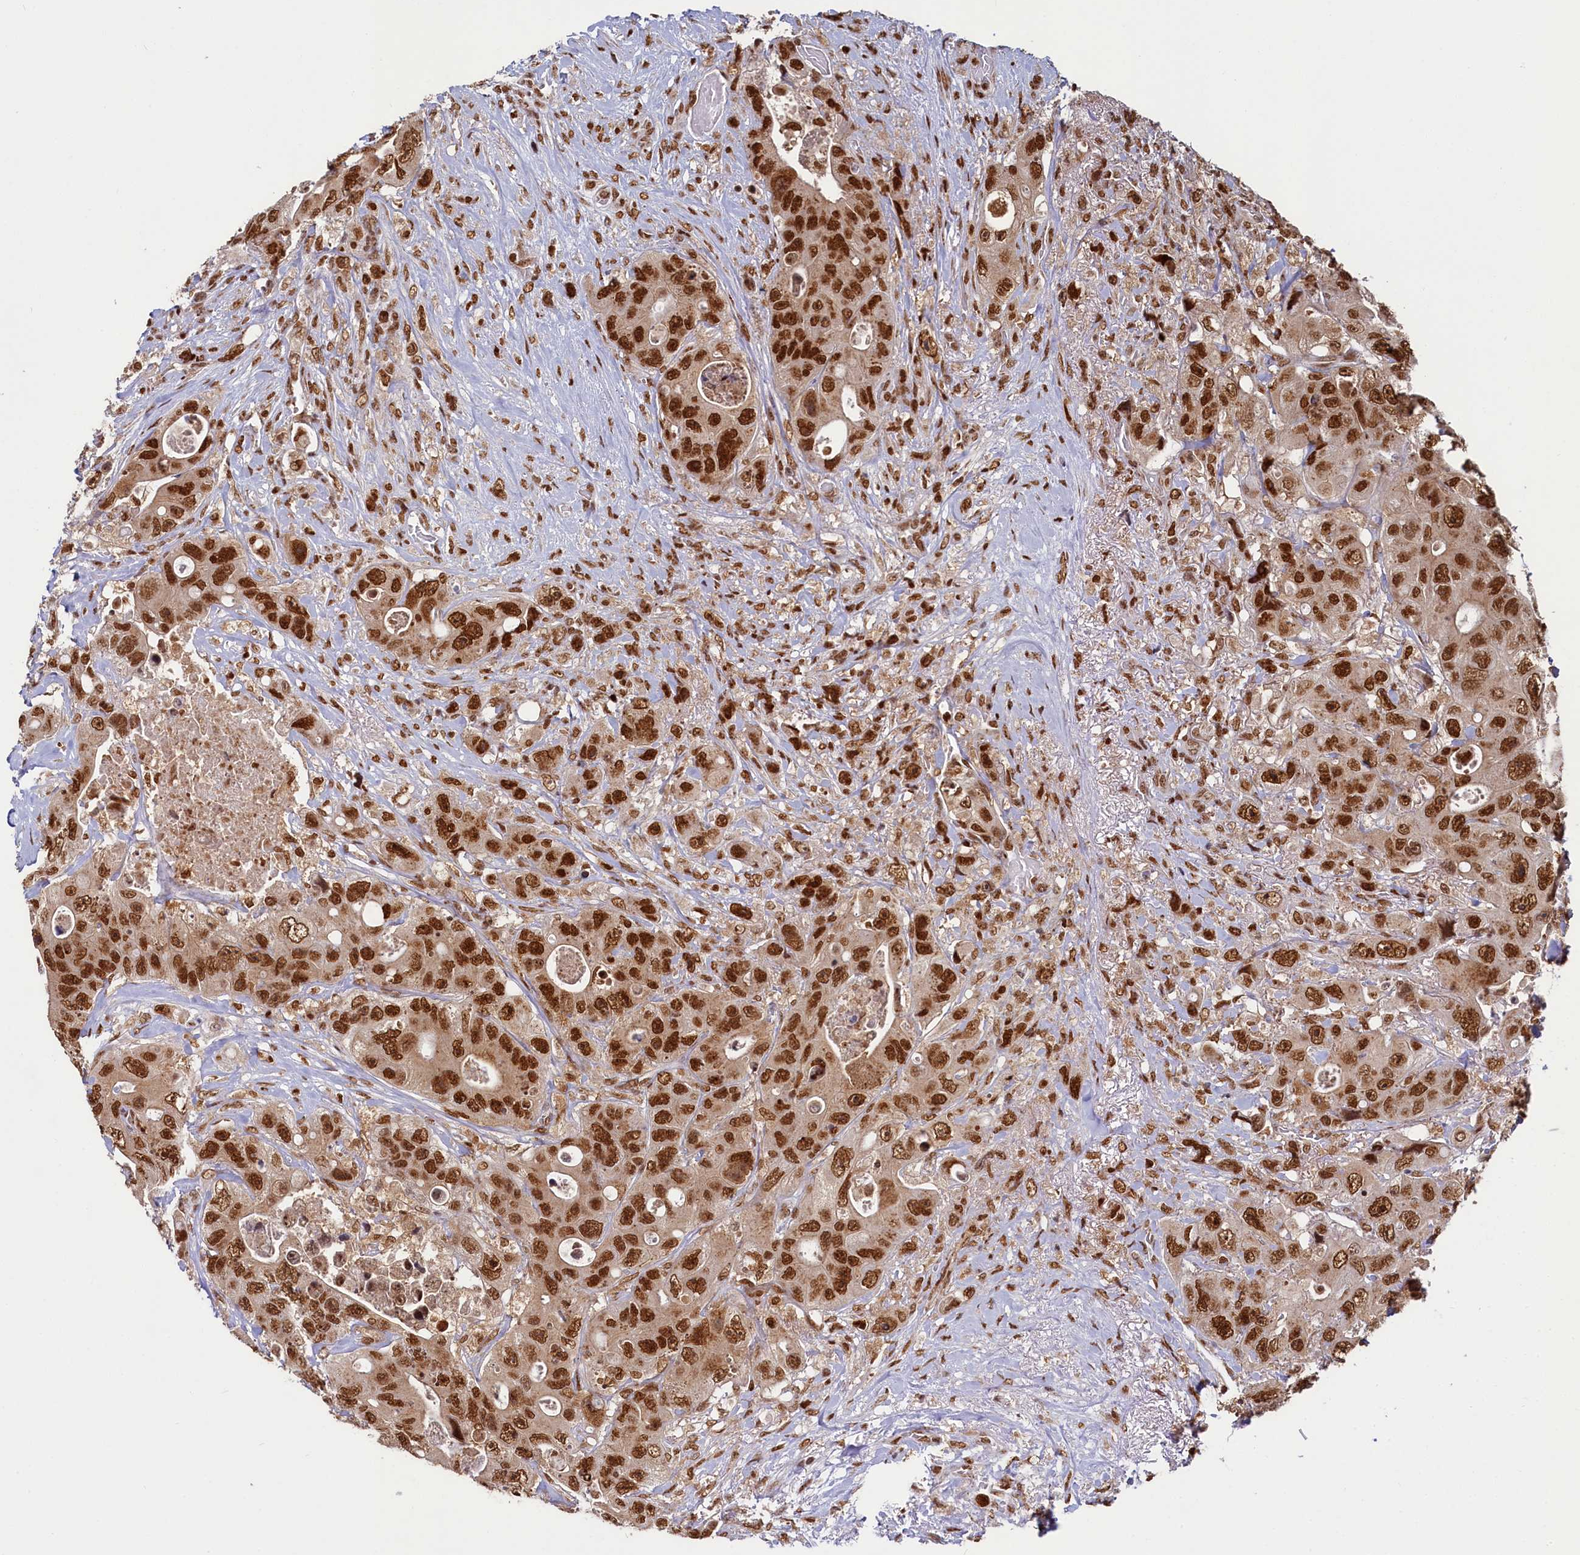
{"staining": {"intensity": "strong", "quantity": ">75%", "location": "nuclear"}, "tissue": "colorectal cancer", "cell_type": "Tumor cells", "image_type": "cancer", "snomed": [{"axis": "morphology", "description": "Adenocarcinoma, NOS"}, {"axis": "topography", "description": "Colon"}], "caption": "Tumor cells show high levels of strong nuclear expression in approximately >75% of cells in colorectal cancer (adenocarcinoma).", "gene": "PPHLN1", "patient": {"sex": "female", "age": 46}}